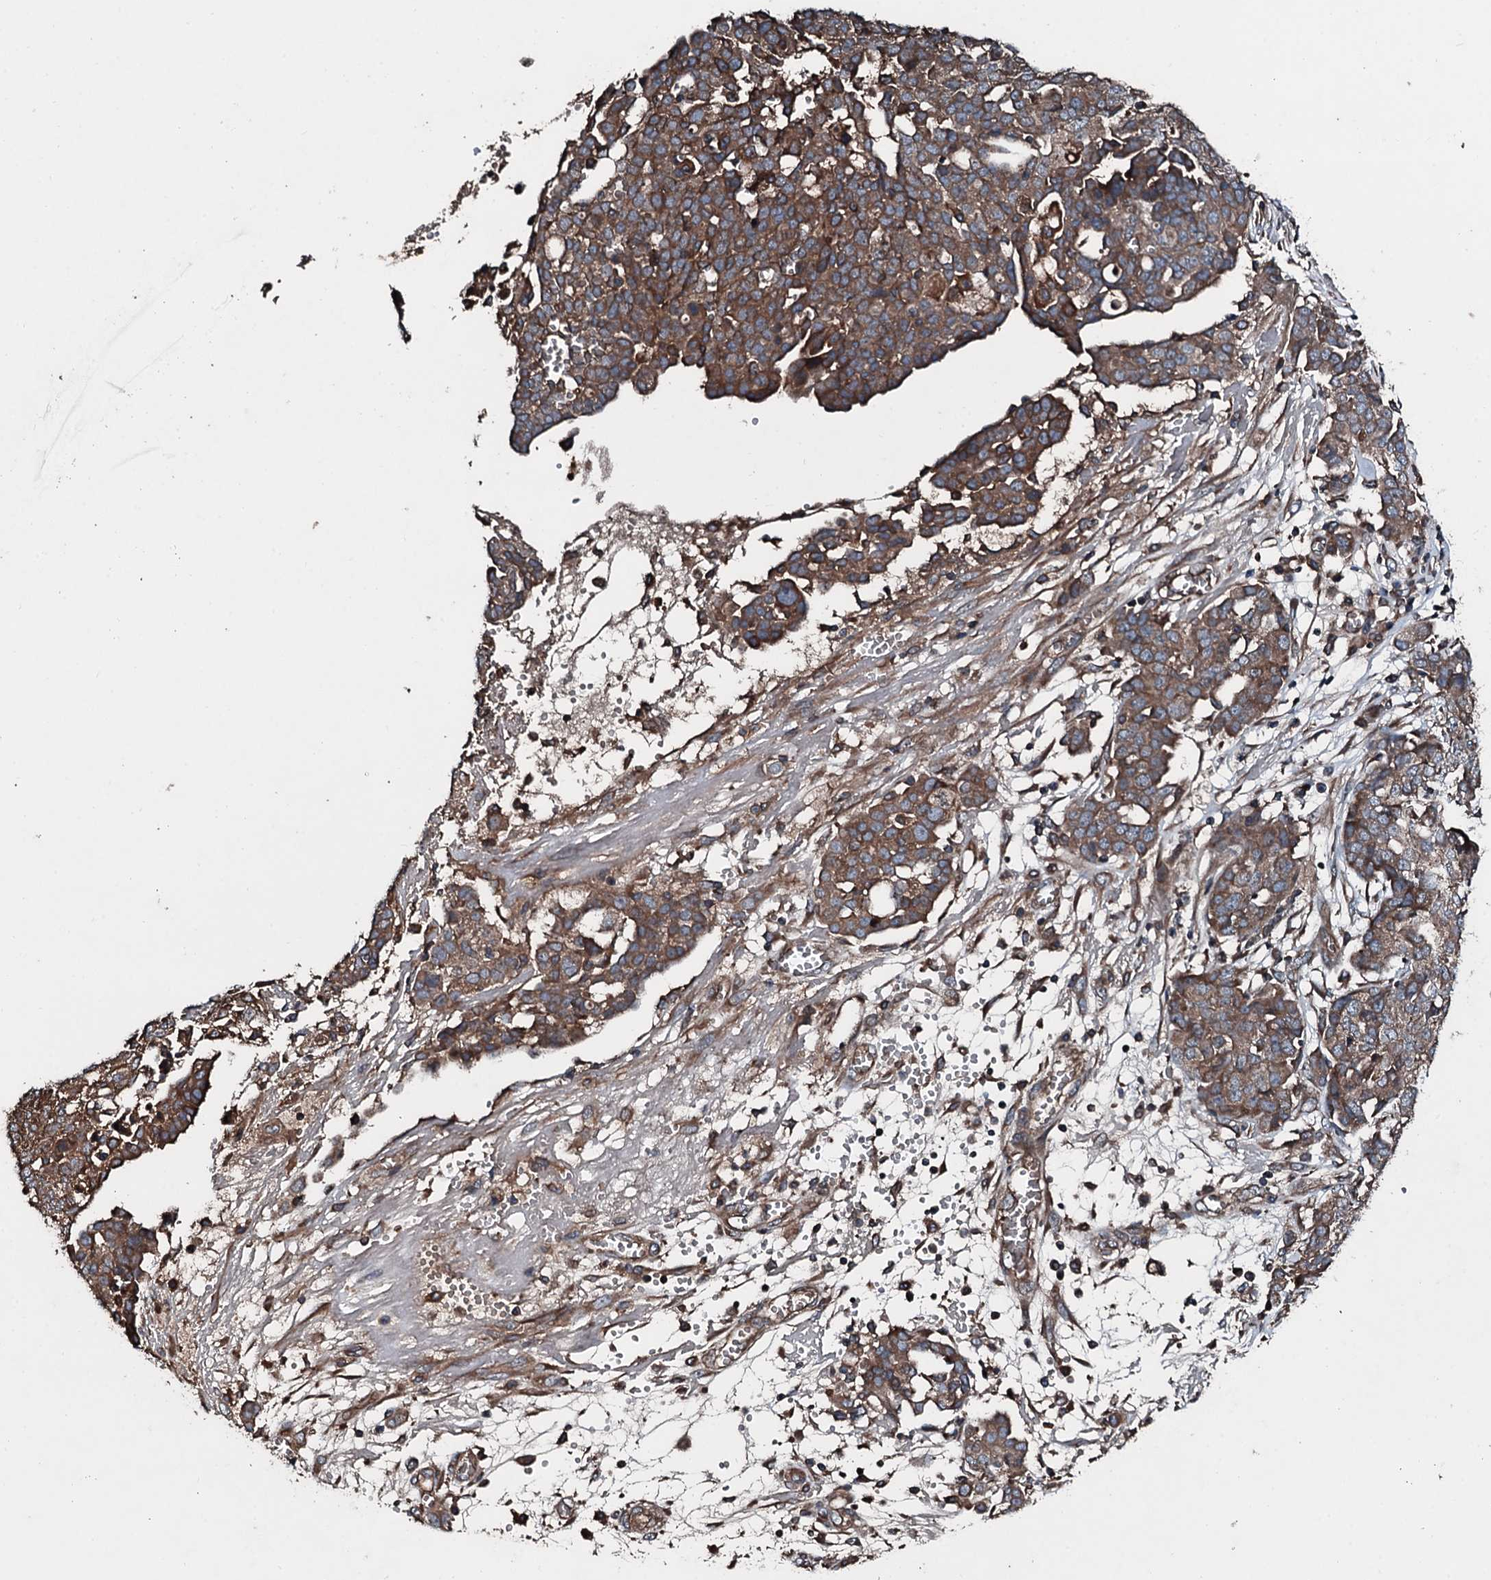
{"staining": {"intensity": "moderate", "quantity": ">75%", "location": "cytoplasmic/membranous"}, "tissue": "ovarian cancer", "cell_type": "Tumor cells", "image_type": "cancer", "snomed": [{"axis": "morphology", "description": "Cystadenocarcinoma, serous, NOS"}, {"axis": "topography", "description": "Soft tissue"}, {"axis": "topography", "description": "Ovary"}], "caption": "Human ovarian cancer stained with a protein marker demonstrates moderate staining in tumor cells.", "gene": "AARS1", "patient": {"sex": "female", "age": 57}}